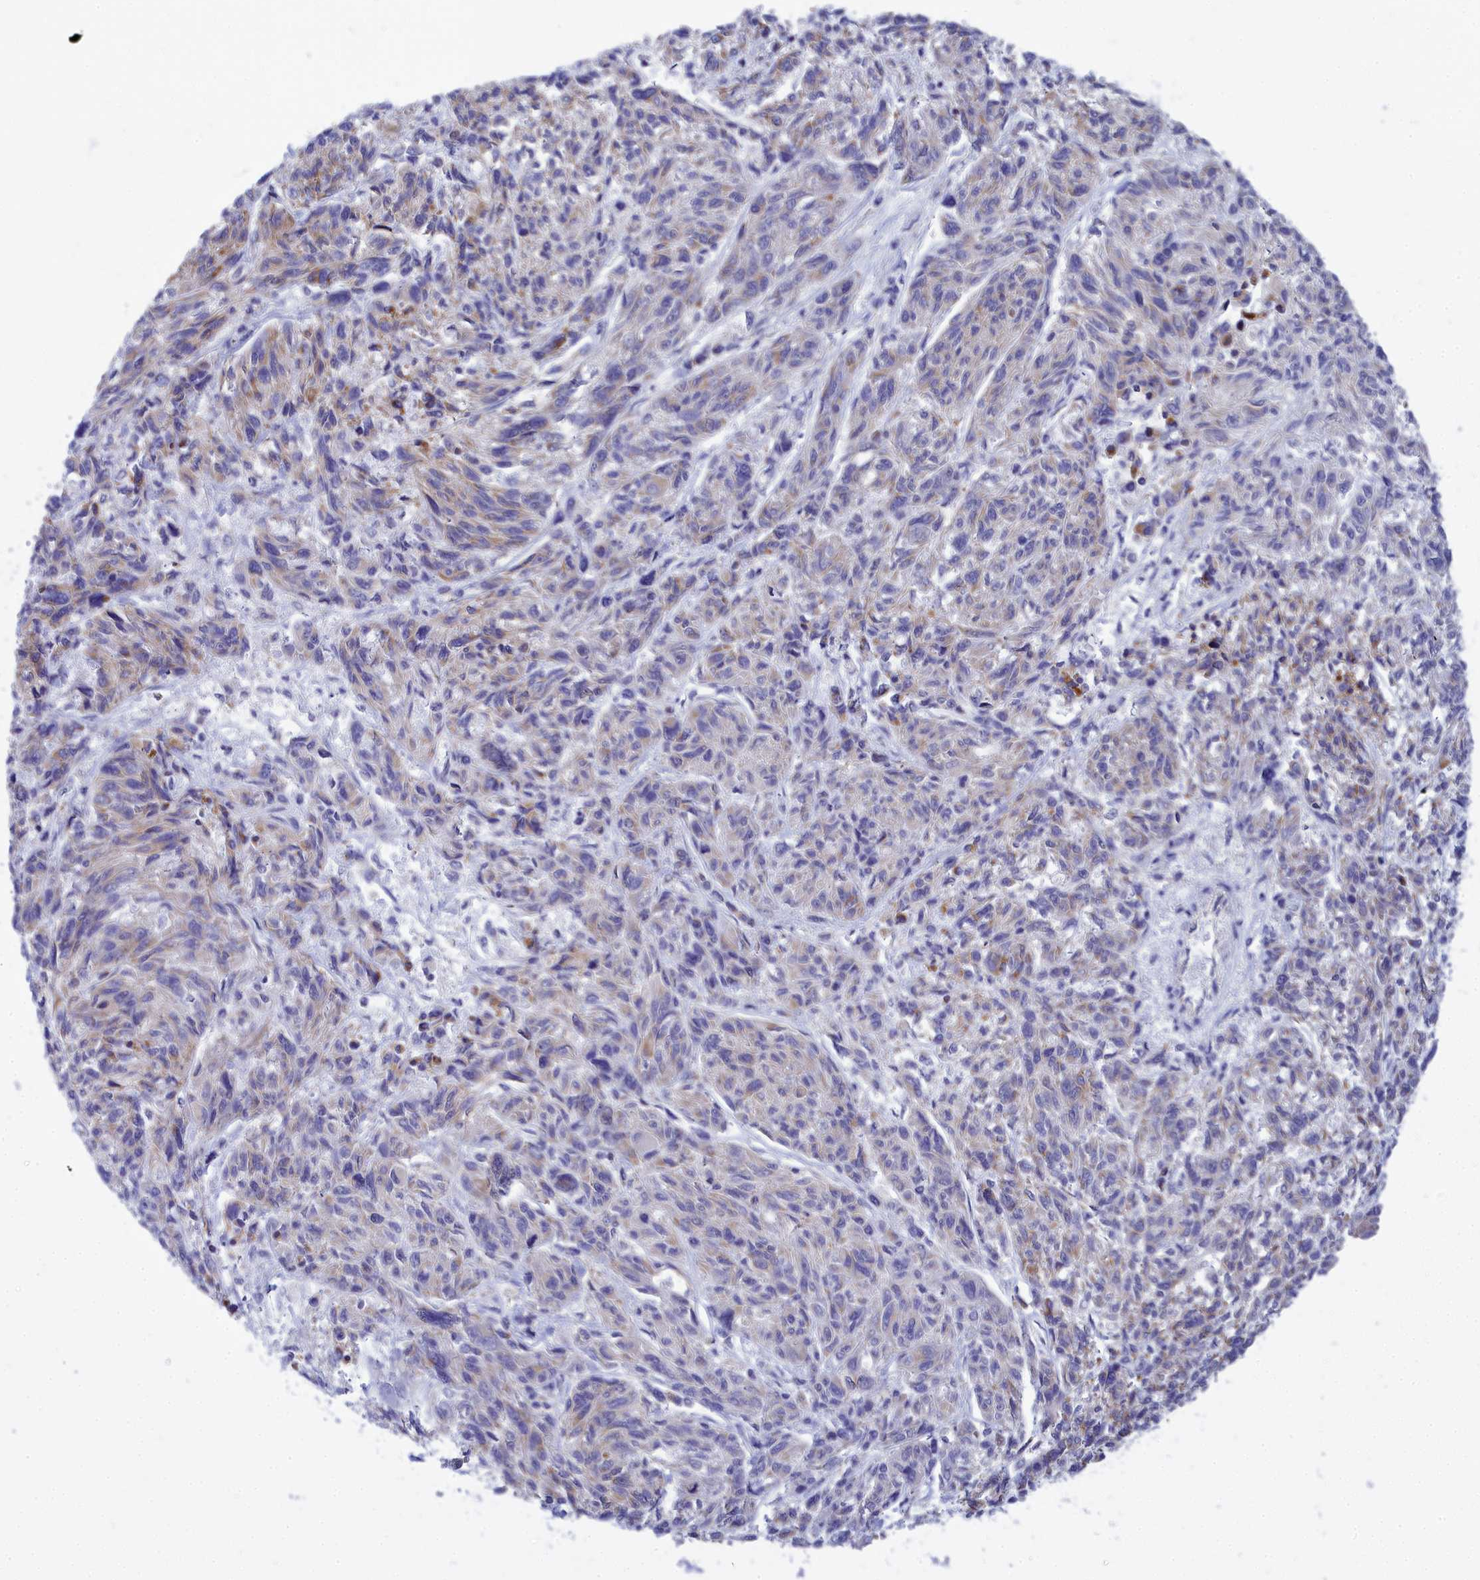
{"staining": {"intensity": "weak", "quantity": "<25%", "location": "cytoplasmic/membranous"}, "tissue": "melanoma", "cell_type": "Tumor cells", "image_type": "cancer", "snomed": [{"axis": "morphology", "description": "Malignant melanoma, NOS"}, {"axis": "topography", "description": "Skin"}], "caption": "IHC histopathology image of neoplastic tissue: human melanoma stained with DAB displays no significant protein staining in tumor cells.", "gene": "CCRL2", "patient": {"sex": "male", "age": 53}}